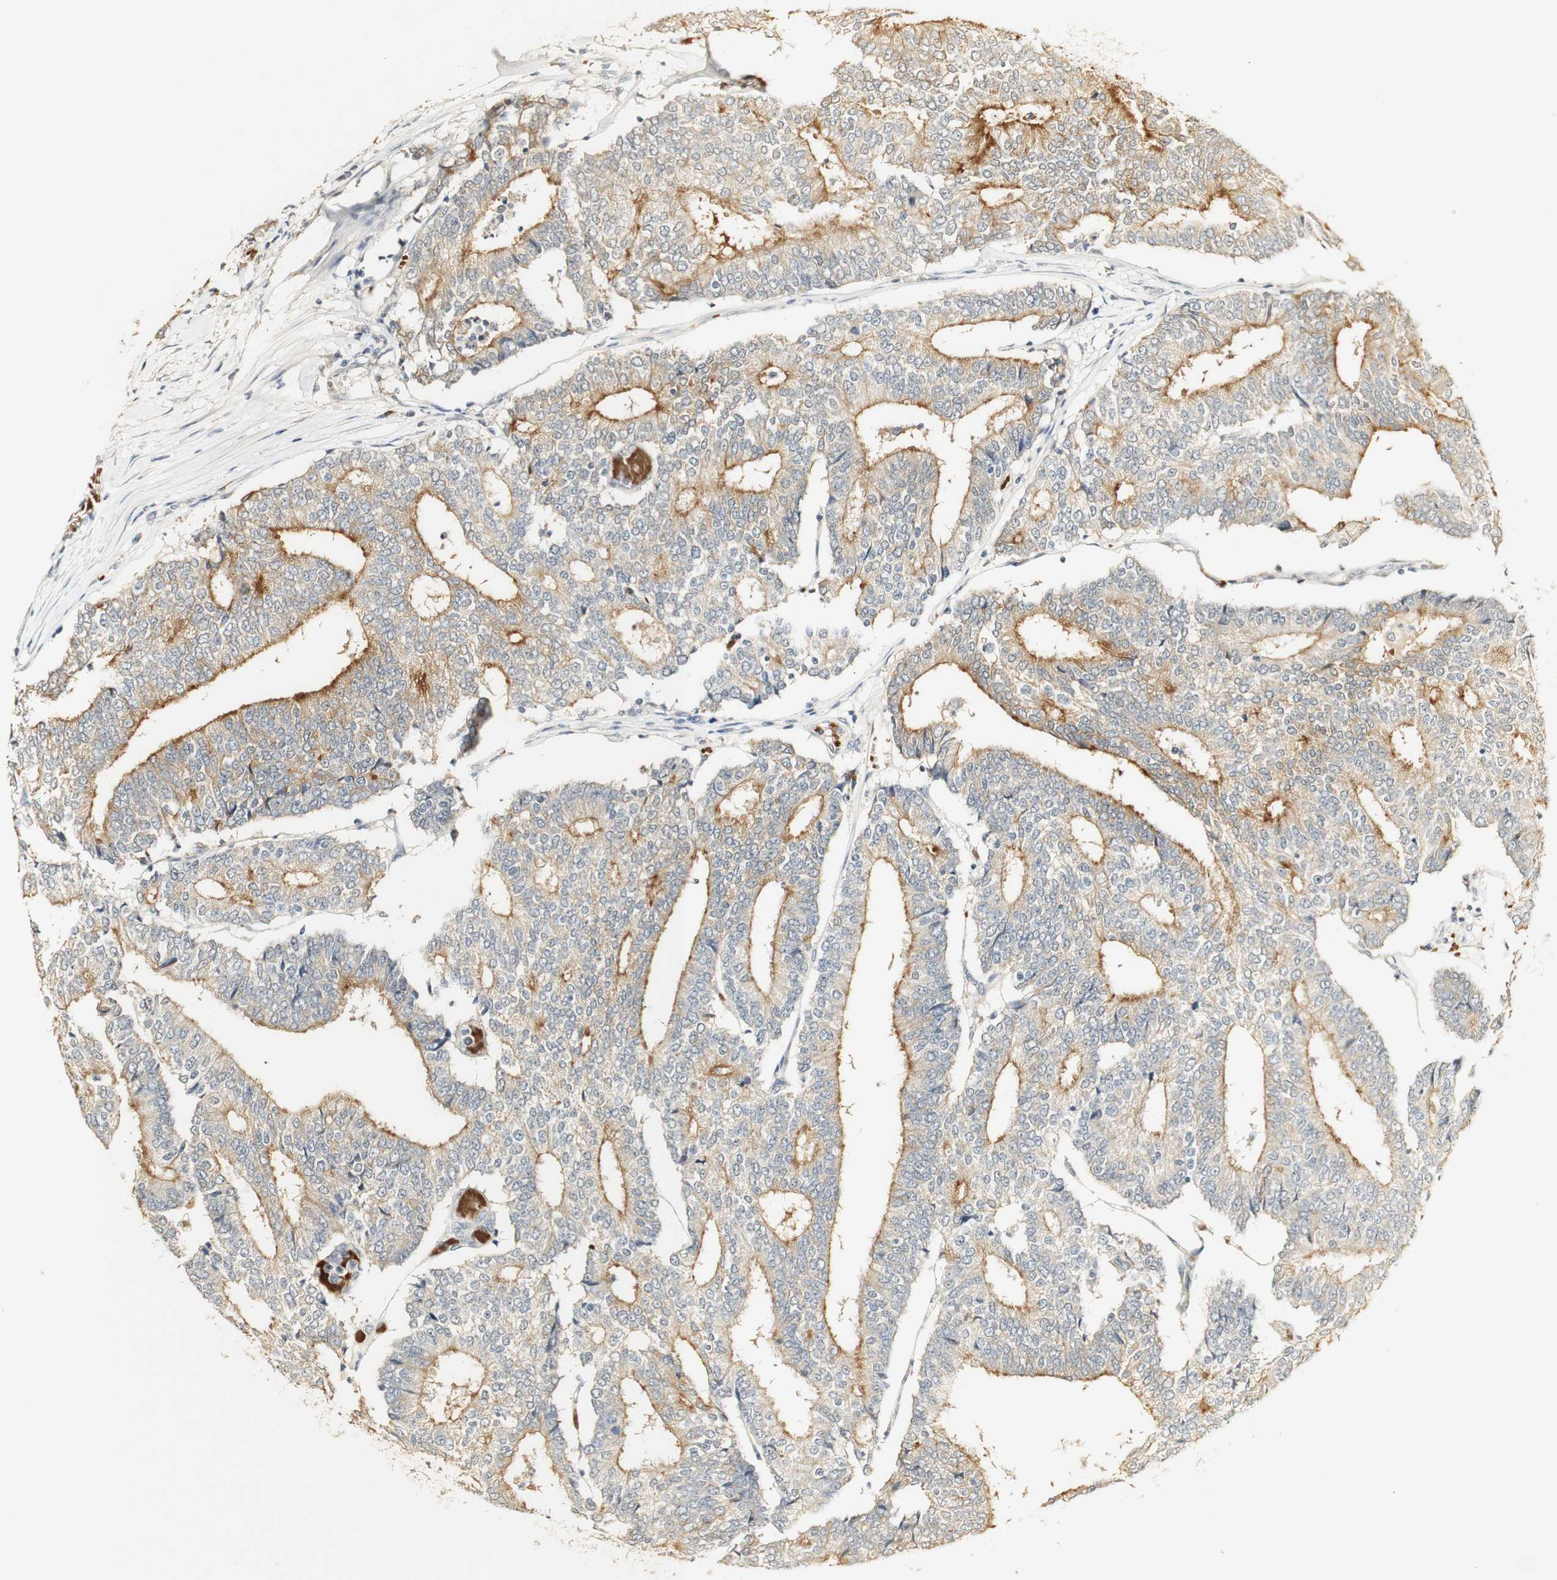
{"staining": {"intensity": "moderate", "quantity": ">75%", "location": "cytoplasmic/membranous"}, "tissue": "prostate cancer", "cell_type": "Tumor cells", "image_type": "cancer", "snomed": [{"axis": "morphology", "description": "Normal tissue, NOS"}, {"axis": "morphology", "description": "Adenocarcinoma, High grade"}, {"axis": "topography", "description": "Prostate"}, {"axis": "topography", "description": "Seminal veicle"}], "caption": "Protein analysis of high-grade adenocarcinoma (prostate) tissue shows moderate cytoplasmic/membranous positivity in approximately >75% of tumor cells.", "gene": "SYT7", "patient": {"sex": "male", "age": 55}}